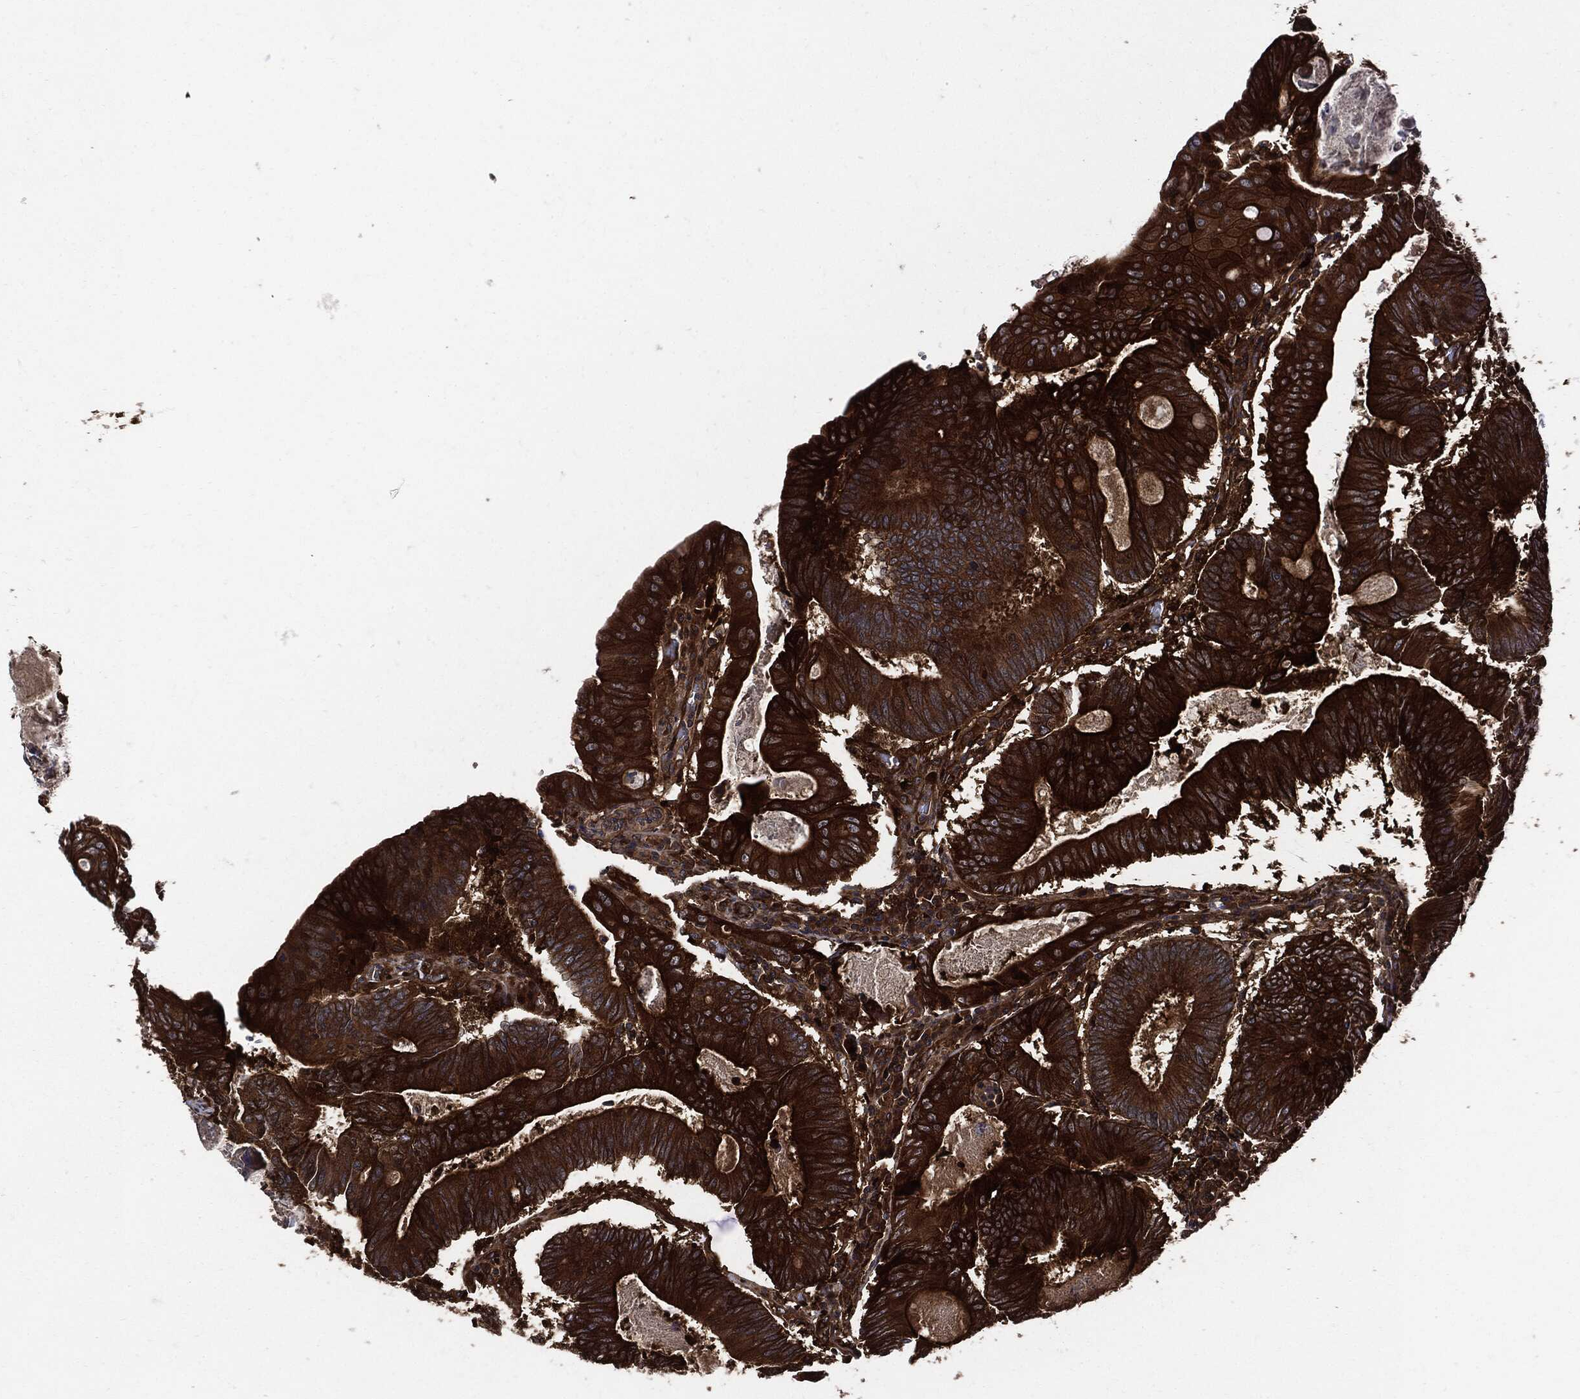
{"staining": {"intensity": "strong", "quantity": ">75%", "location": "cytoplasmic/membranous"}, "tissue": "colorectal cancer", "cell_type": "Tumor cells", "image_type": "cancer", "snomed": [{"axis": "morphology", "description": "Adenocarcinoma, NOS"}, {"axis": "topography", "description": "Colon"}], "caption": "A micrograph of adenocarcinoma (colorectal) stained for a protein displays strong cytoplasmic/membranous brown staining in tumor cells. The protein is shown in brown color, while the nuclei are stained blue.", "gene": "XPNPEP1", "patient": {"sex": "female", "age": 70}}